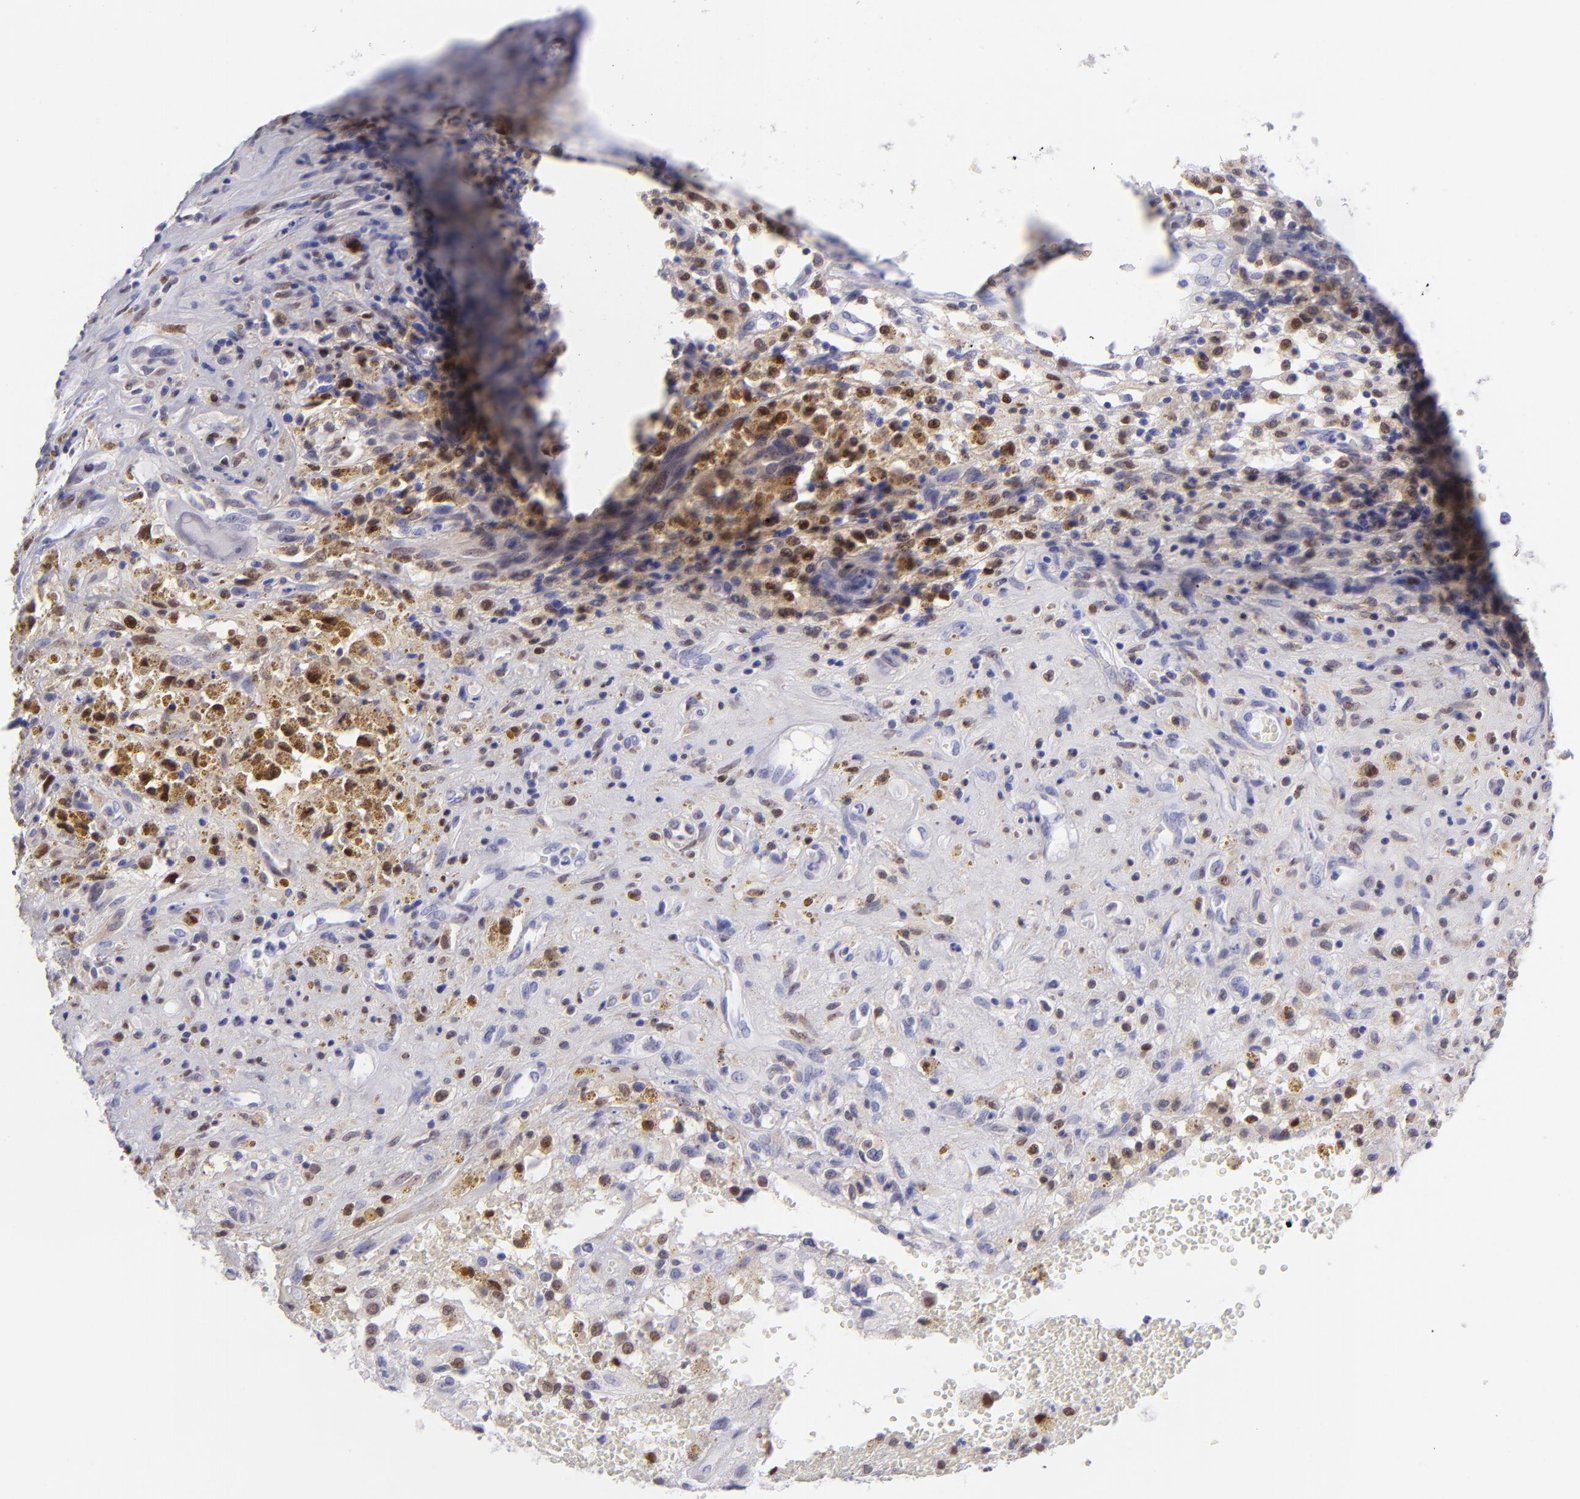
{"staining": {"intensity": "moderate", "quantity": "<25%", "location": "nuclear"}, "tissue": "glioma", "cell_type": "Tumor cells", "image_type": "cancer", "snomed": [{"axis": "morphology", "description": "Glioma, malignant, High grade"}, {"axis": "topography", "description": "Brain"}], "caption": "Immunohistochemical staining of human high-grade glioma (malignant) demonstrates moderate nuclear protein expression in approximately <25% of tumor cells.", "gene": "MITF", "patient": {"sex": "male", "age": 66}}